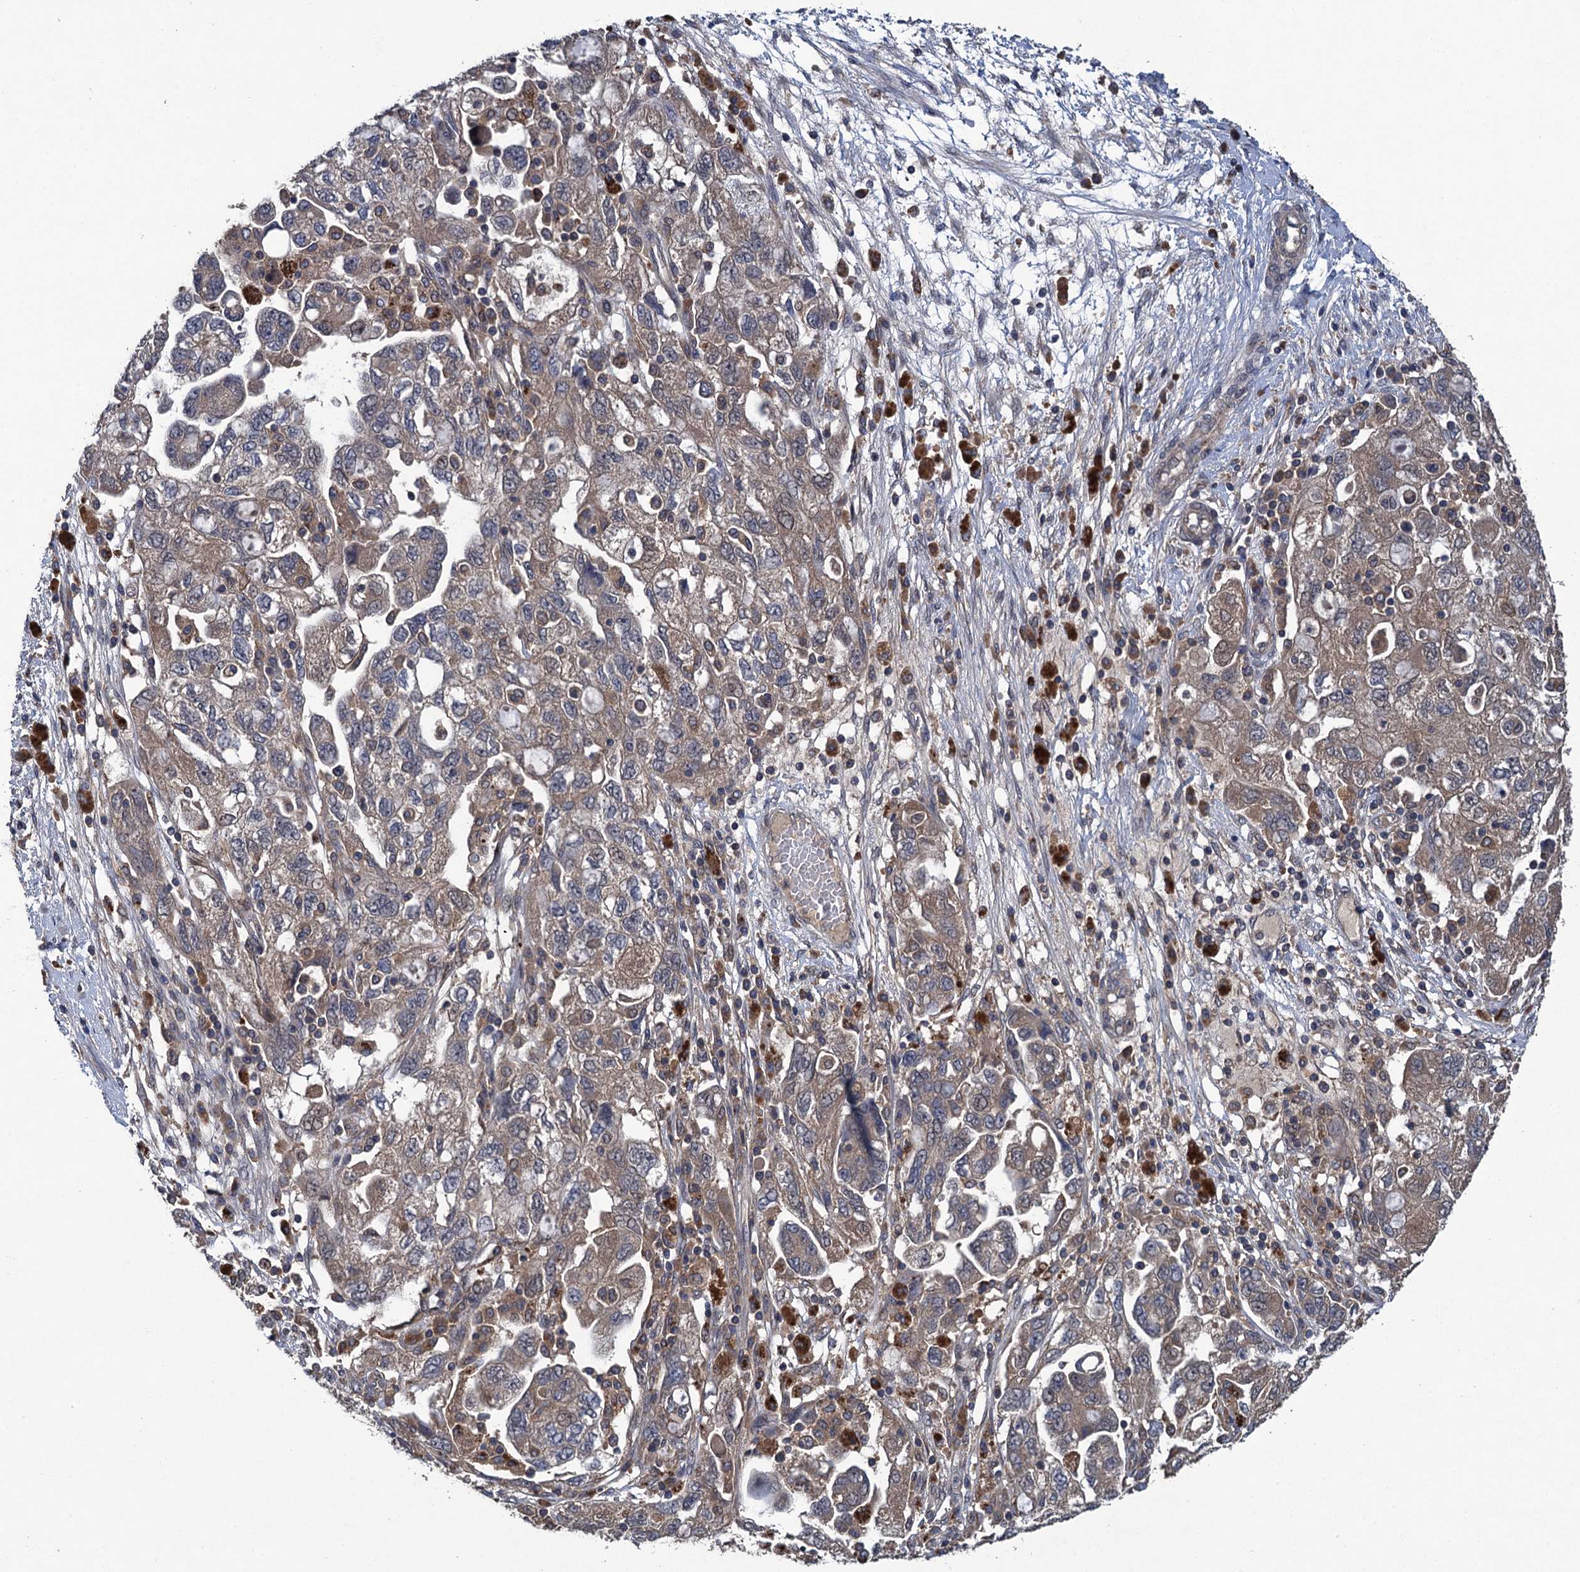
{"staining": {"intensity": "weak", "quantity": "25%-75%", "location": "cytoplasmic/membranous"}, "tissue": "ovarian cancer", "cell_type": "Tumor cells", "image_type": "cancer", "snomed": [{"axis": "morphology", "description": "Carcinoma, NOS"}, {"axis": "morphology", "description": "Cystadenocarcinoma, serous, NOS"}, {"axis": "topography", "description": "Ovary"}], "caption": "About 25%-75% of tumor cells in human ovarian serous cystadenocarcinoma demonstrate weak cytoplasmic/membranous protein staining as visualized by brown immunohistochemical staining.", "gene": "CNTN5", "patient": {"sex": "female", "age": 69}}